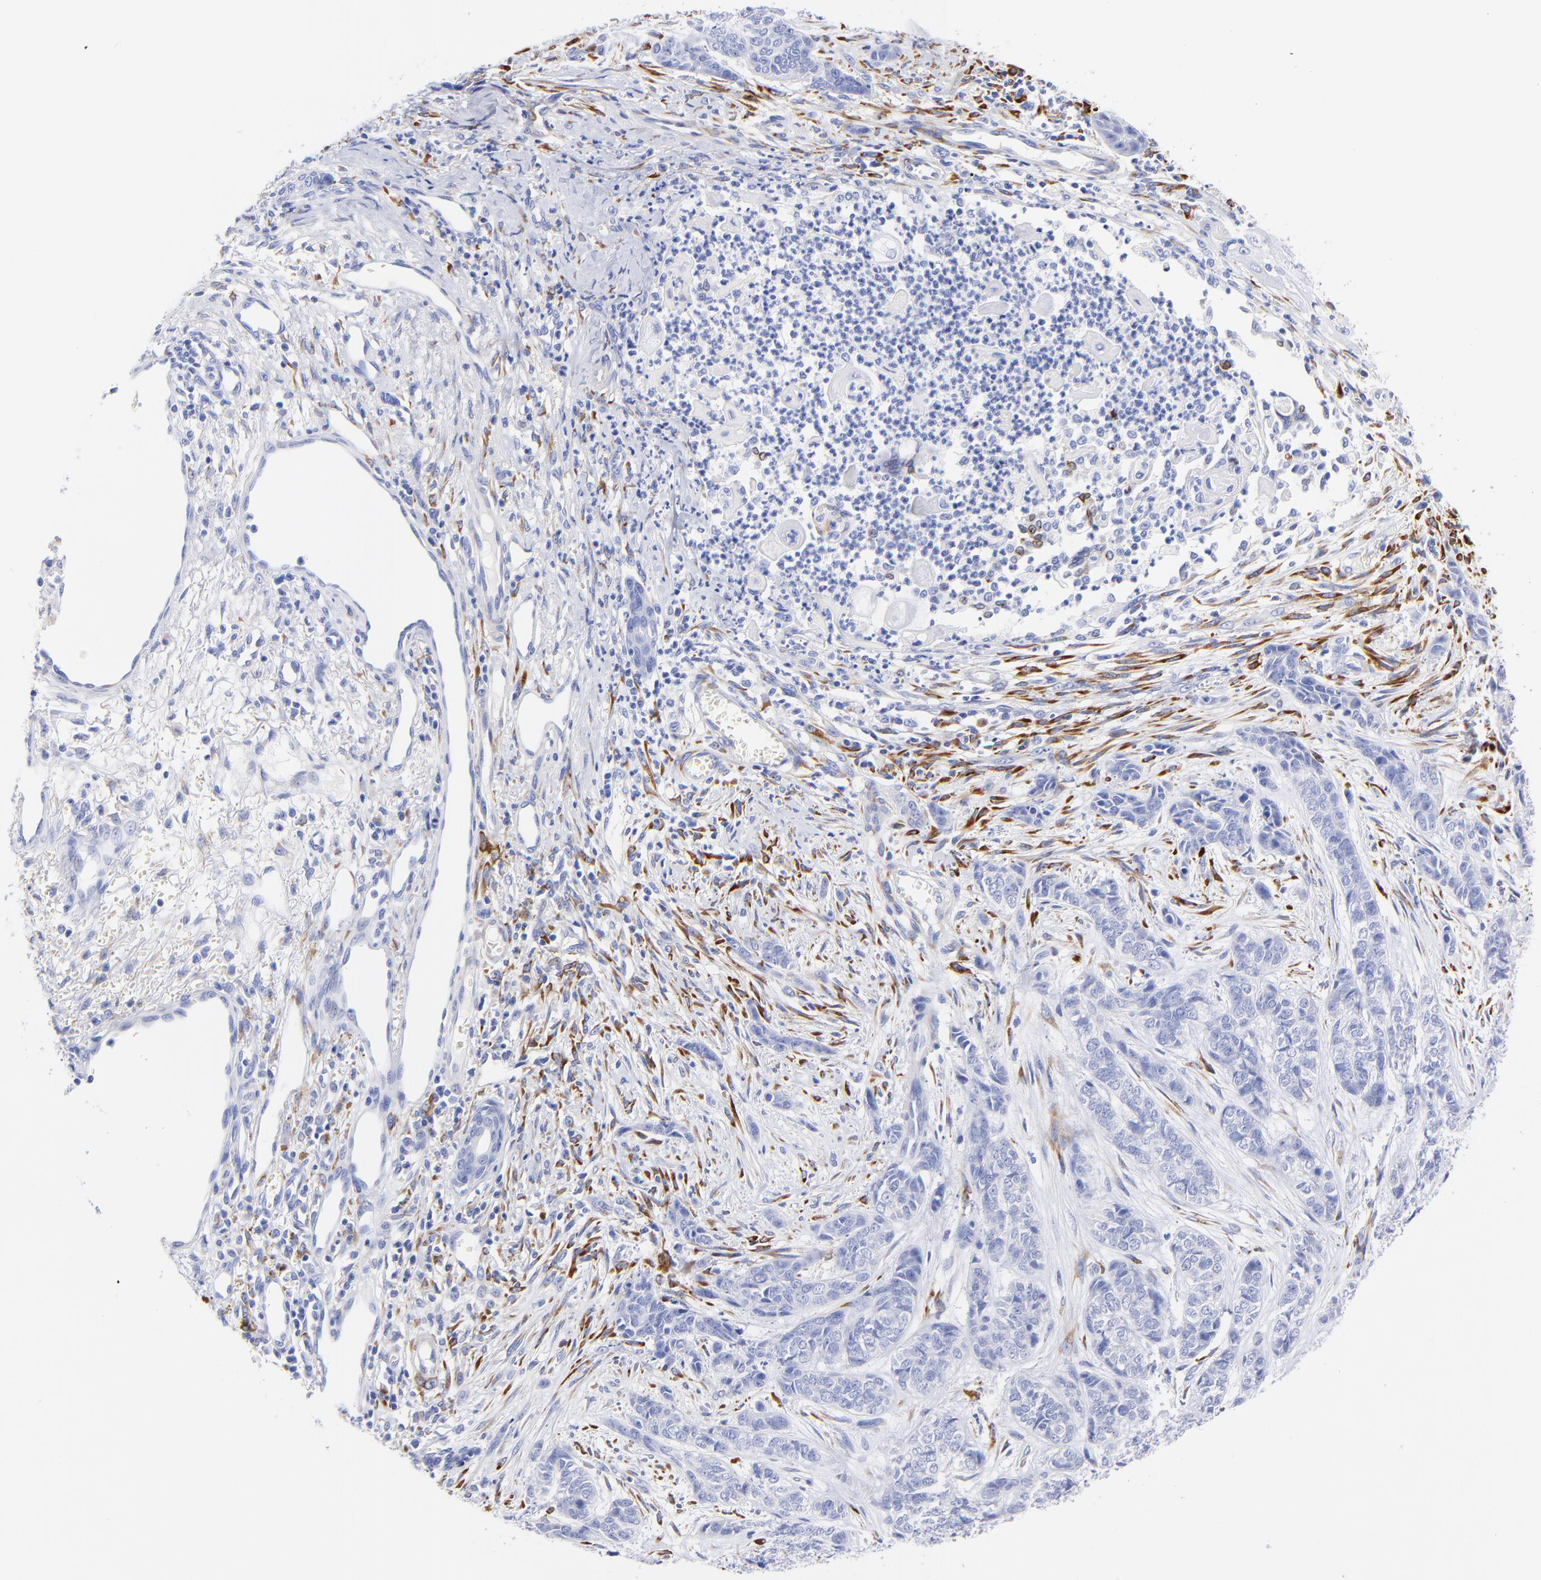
{"staining": {"intensity": "negative", "quantity": "none", "location": "none"}, "tissue": "skin cancer", "cell_type": "Tumor cells", "image_type": "cancer", "snomed": [{"axis": "morphology", "description": "Basal cell carcinoma"}, {"axis": "topography", "description": "Skin"}], "caption": "DAB immunohistochemical staining of skin cancer (basal cell carcinoma) exhibits no significant staining in tumor cells.", "gene": "C1QTNF6", "patient": {"sex": "female", "age": 64}}